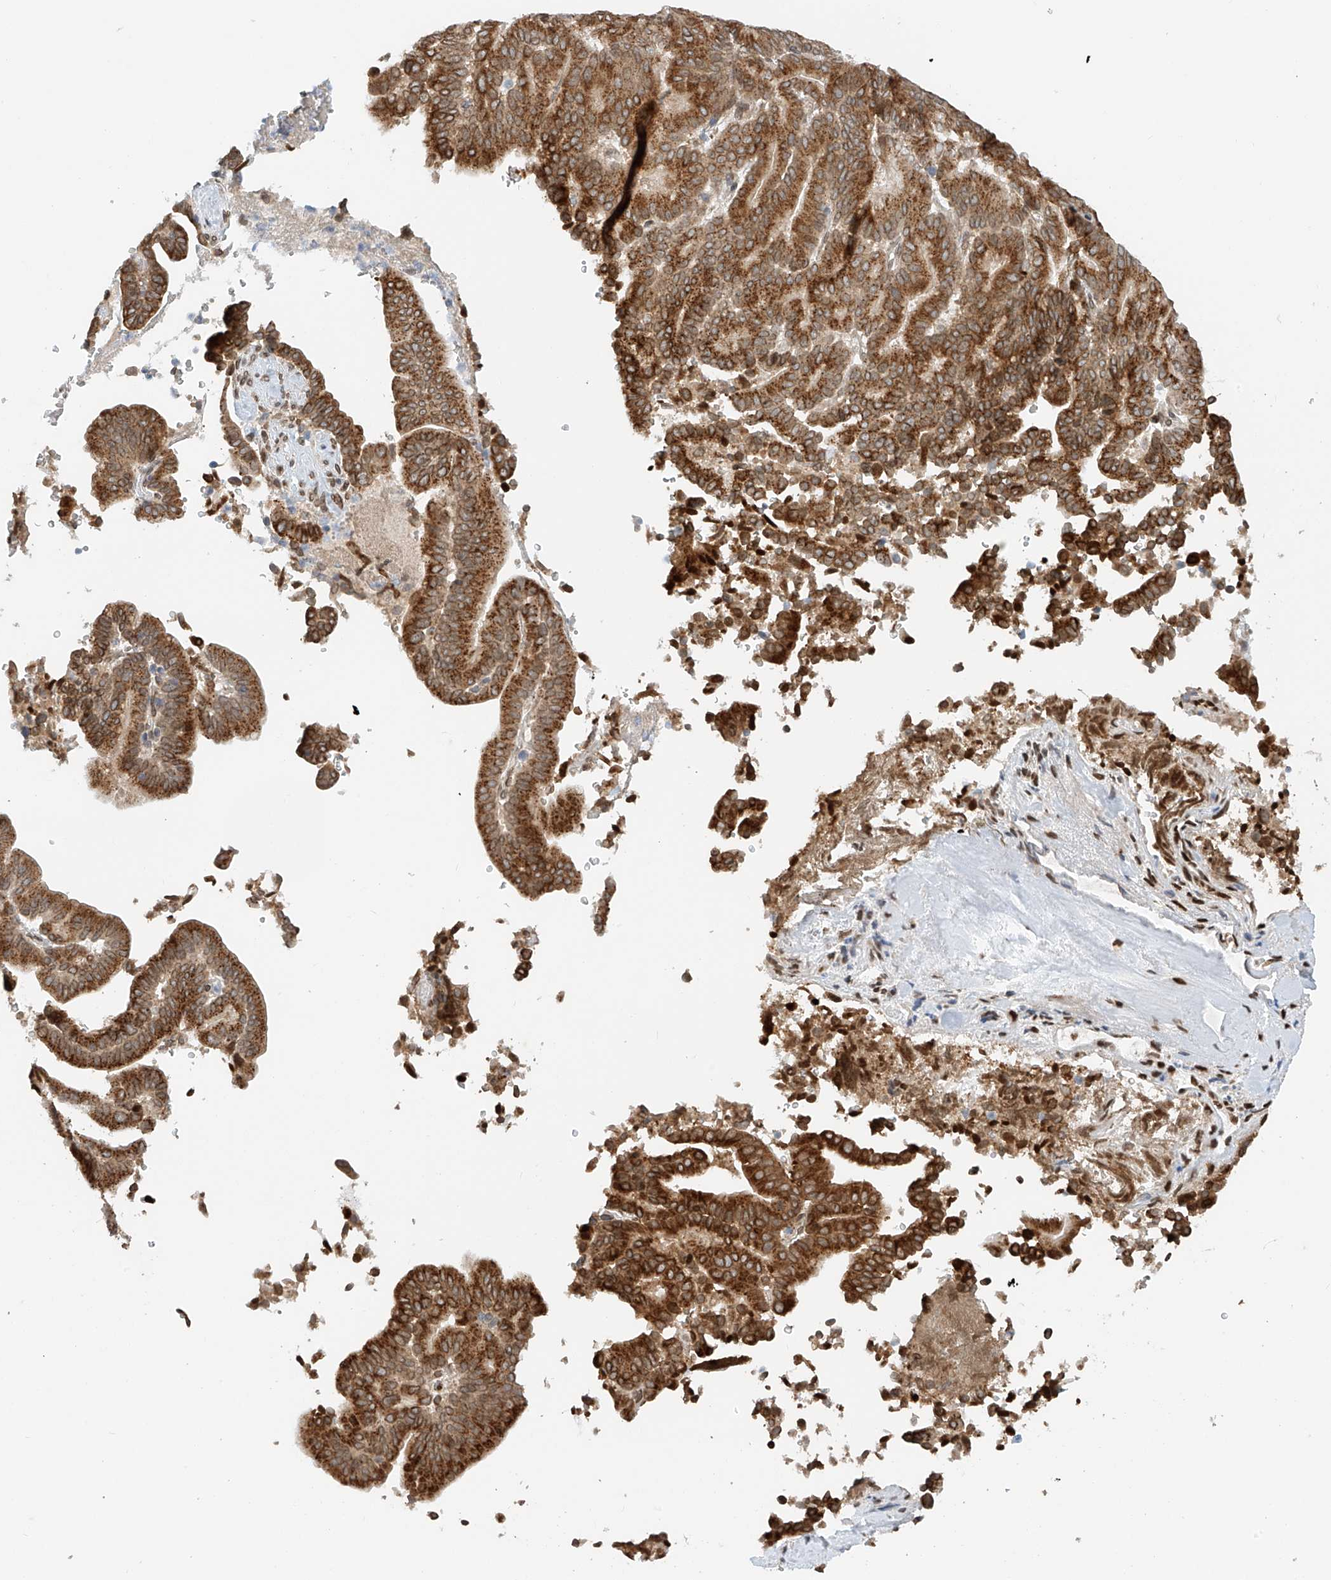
{"staining": {"intensity": "strong", "quantity": ">75%", "location": "cytoplasmic/membranous"}, "tissue": "liver cancer", "cell_type": "Tumor cells", "image_type": "cancer", "snomed": [{"axis": "morphology", "description": "Cholangiocarcinoma"}, {"axis": "topography", "description": "Liver"}], "caption": "Liver cancer stained with DAB immunohistochemistry shows high levels of strong cytoplasmic/membranous positivity in about >75% of tumor cells.", "gene": "STARD9", "patient": {"sex": "female", "age": 75}}